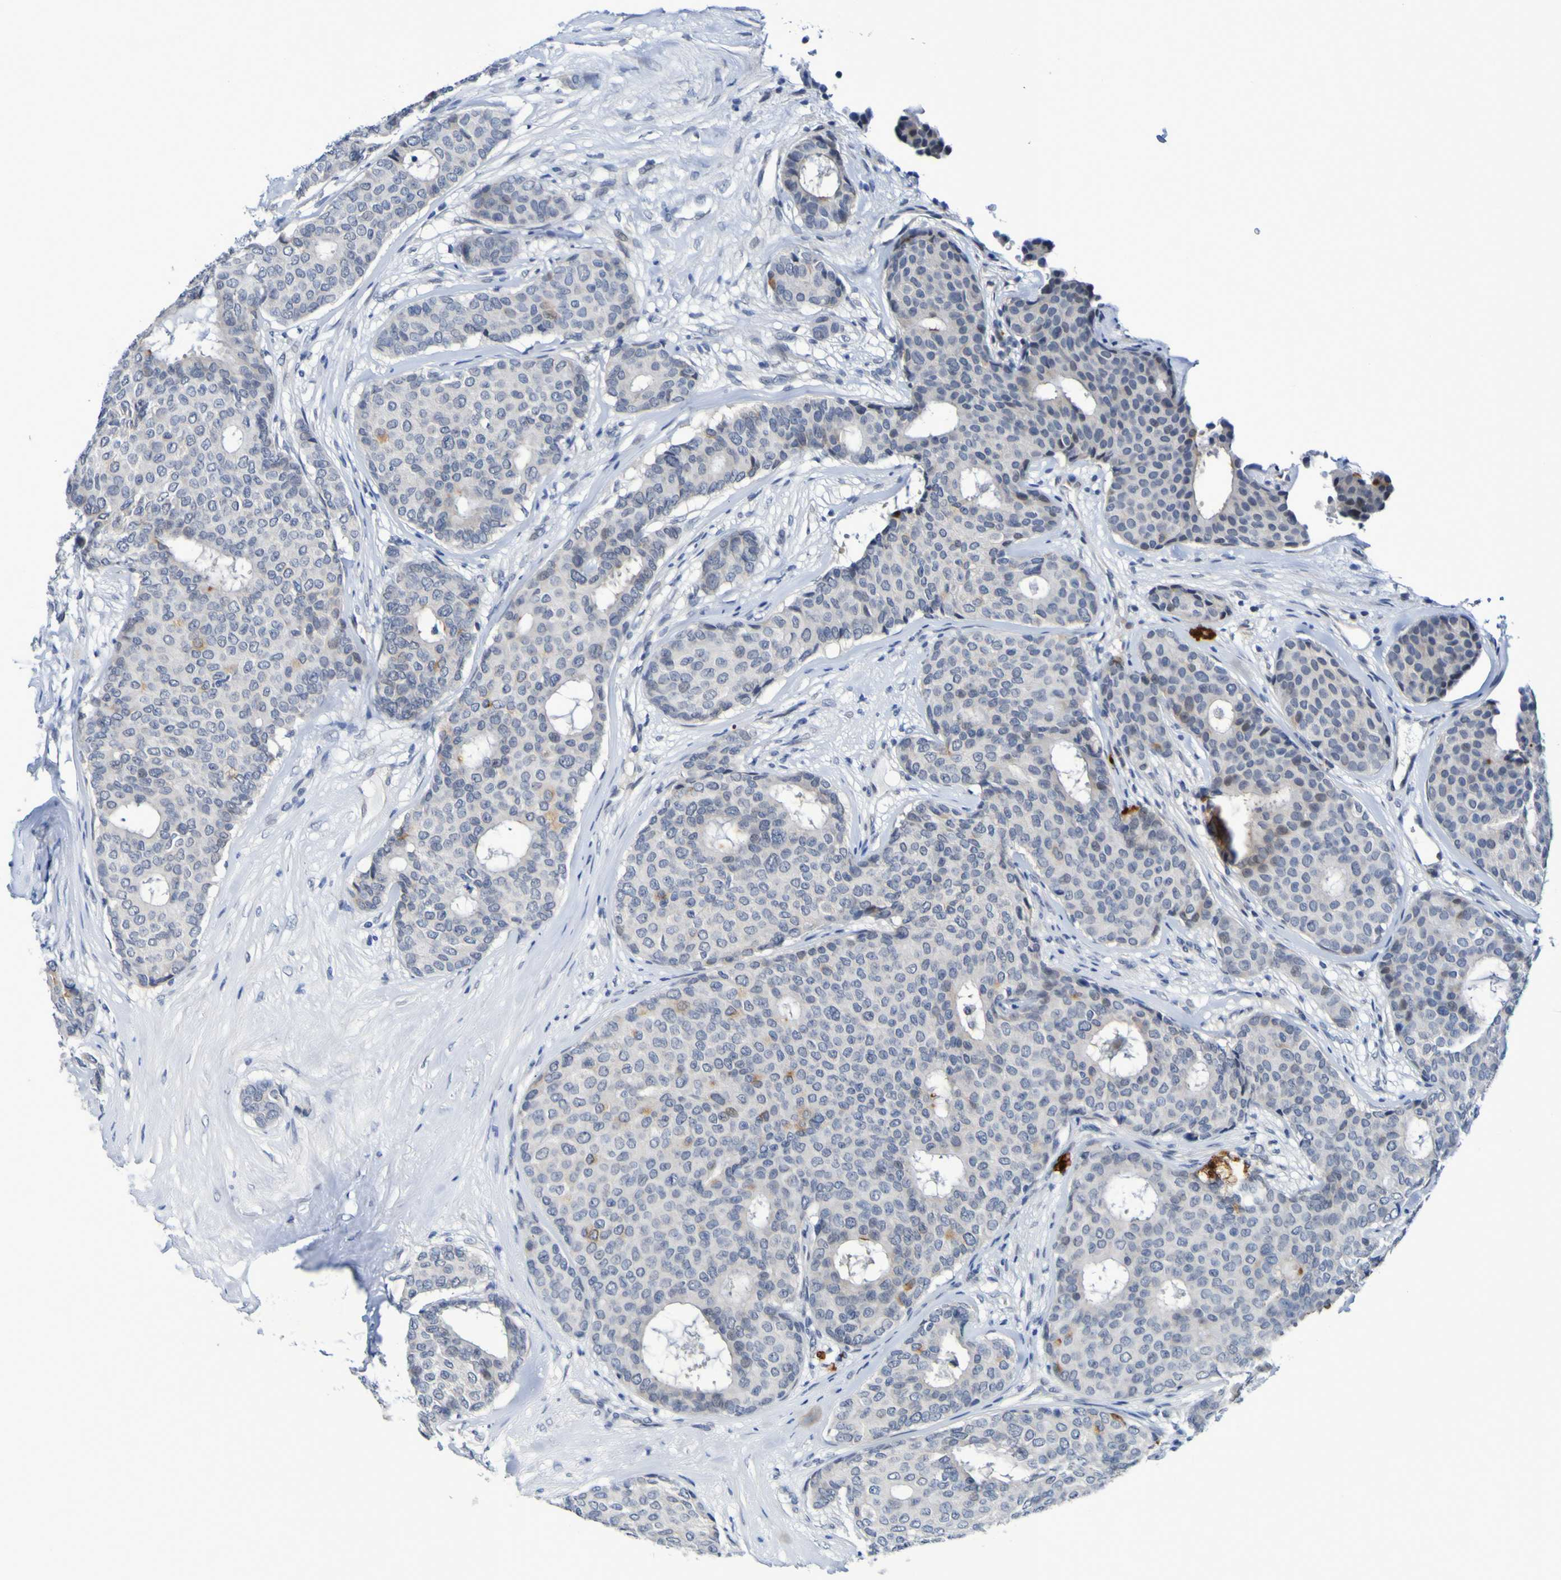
{"staining": {"intensity": "weak", "quantity": "<25%", "location": "cytoplasmic/membranous"}, "tissue": "breast cancer", "cell_type": "Tumor cells", "image_type": "cancer", "snomed": [{"axis": "morphology", "description": "Duct carcinoma"}, {"axis": "topography", "description": "Breast"}], "caption": "Image shows no protein positivity in tumor cells of breast infiltrating ductal carcinoma tissue.", "gene": "VMA21", "patient": {"sex": "female", "age": 75}}